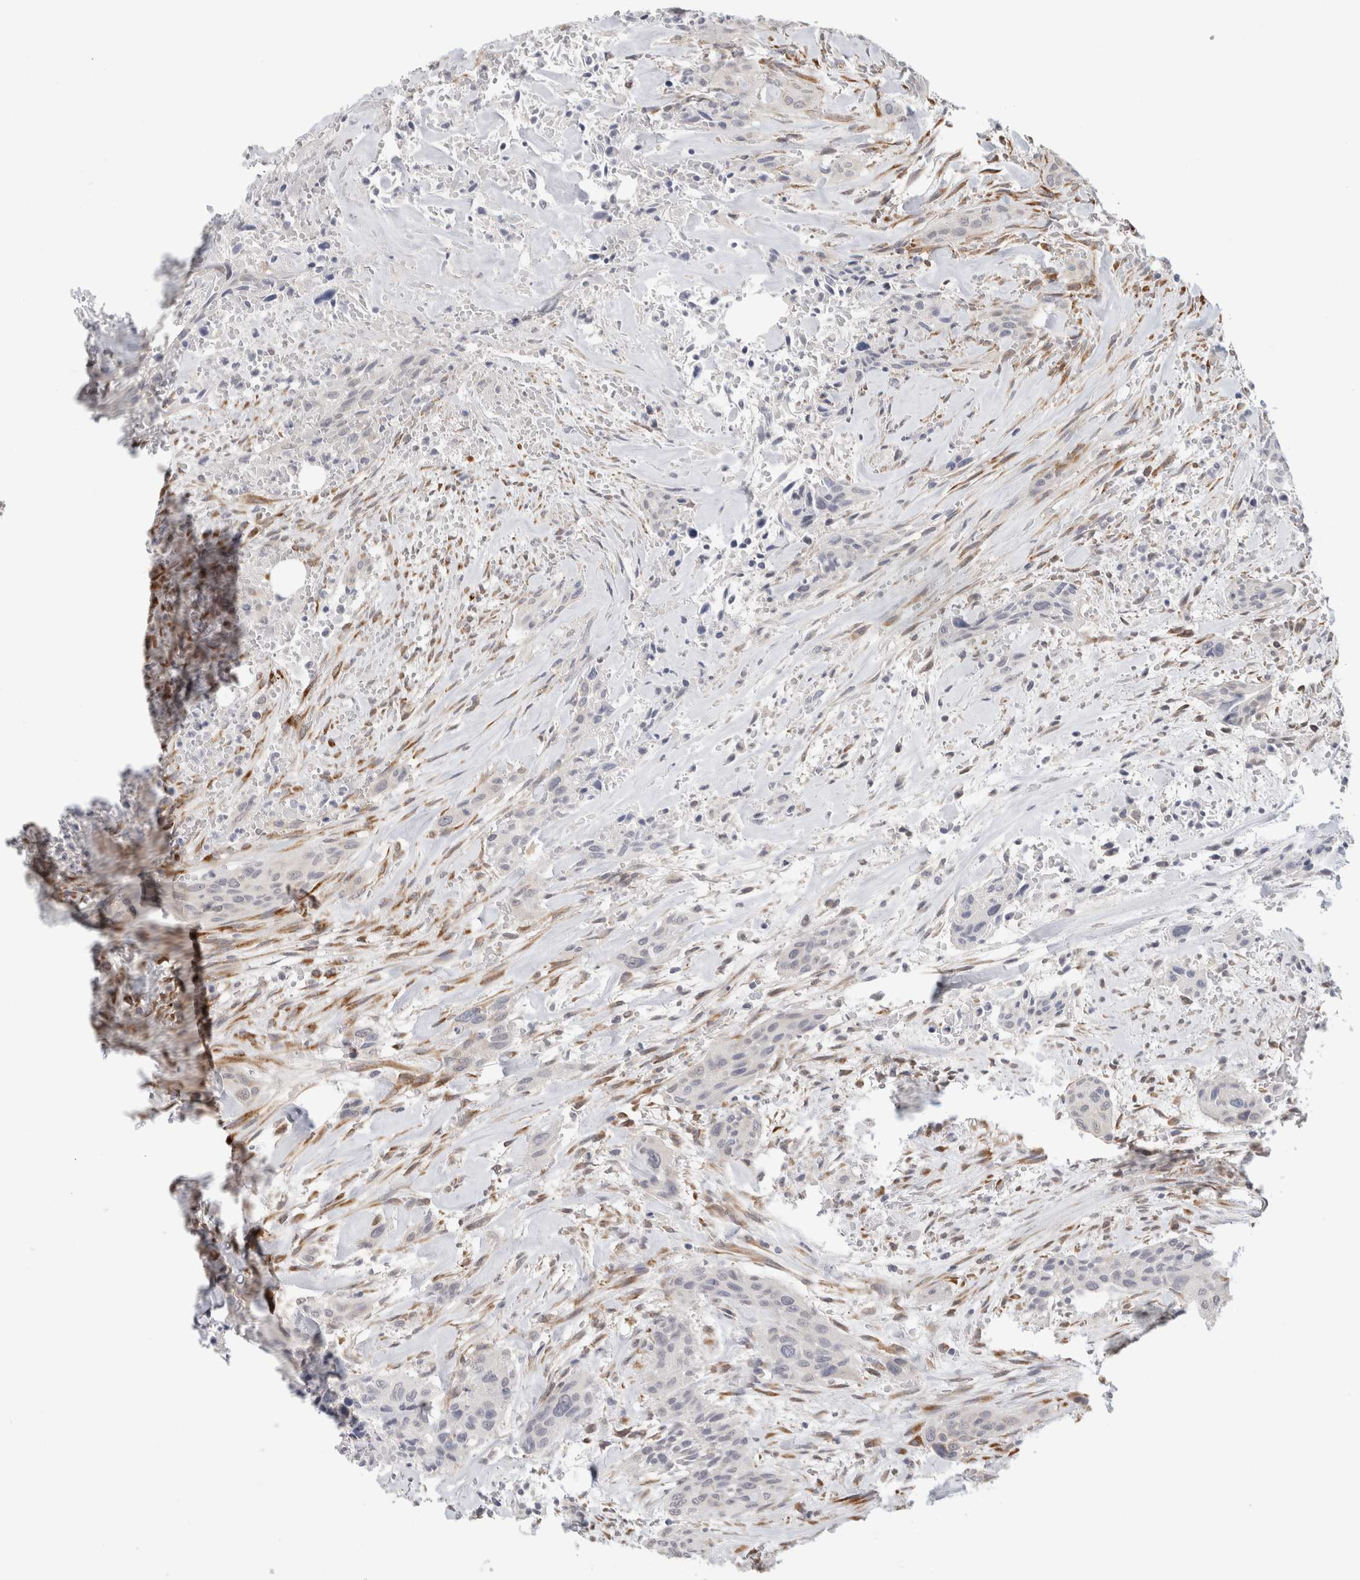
{"staining": {"intensity": "negative", "quantity": "none", "location": "none"}, "tissue": "urothelial cancer", "cell_type": "Tumor cells", "image_type": "cancer", "snomed": [{"axis": "morphology", "description": "Urothelial carcinoma, High grade"}, {"axis": "topography", "description": "Urinary bladder"}], "caption": "Histopathology image shows no significant protein expression in tumor cells of urothelial carcinoma (high-grade).", "gene": "HDLBP", "patient": {"sex": "male", "age": 35}}